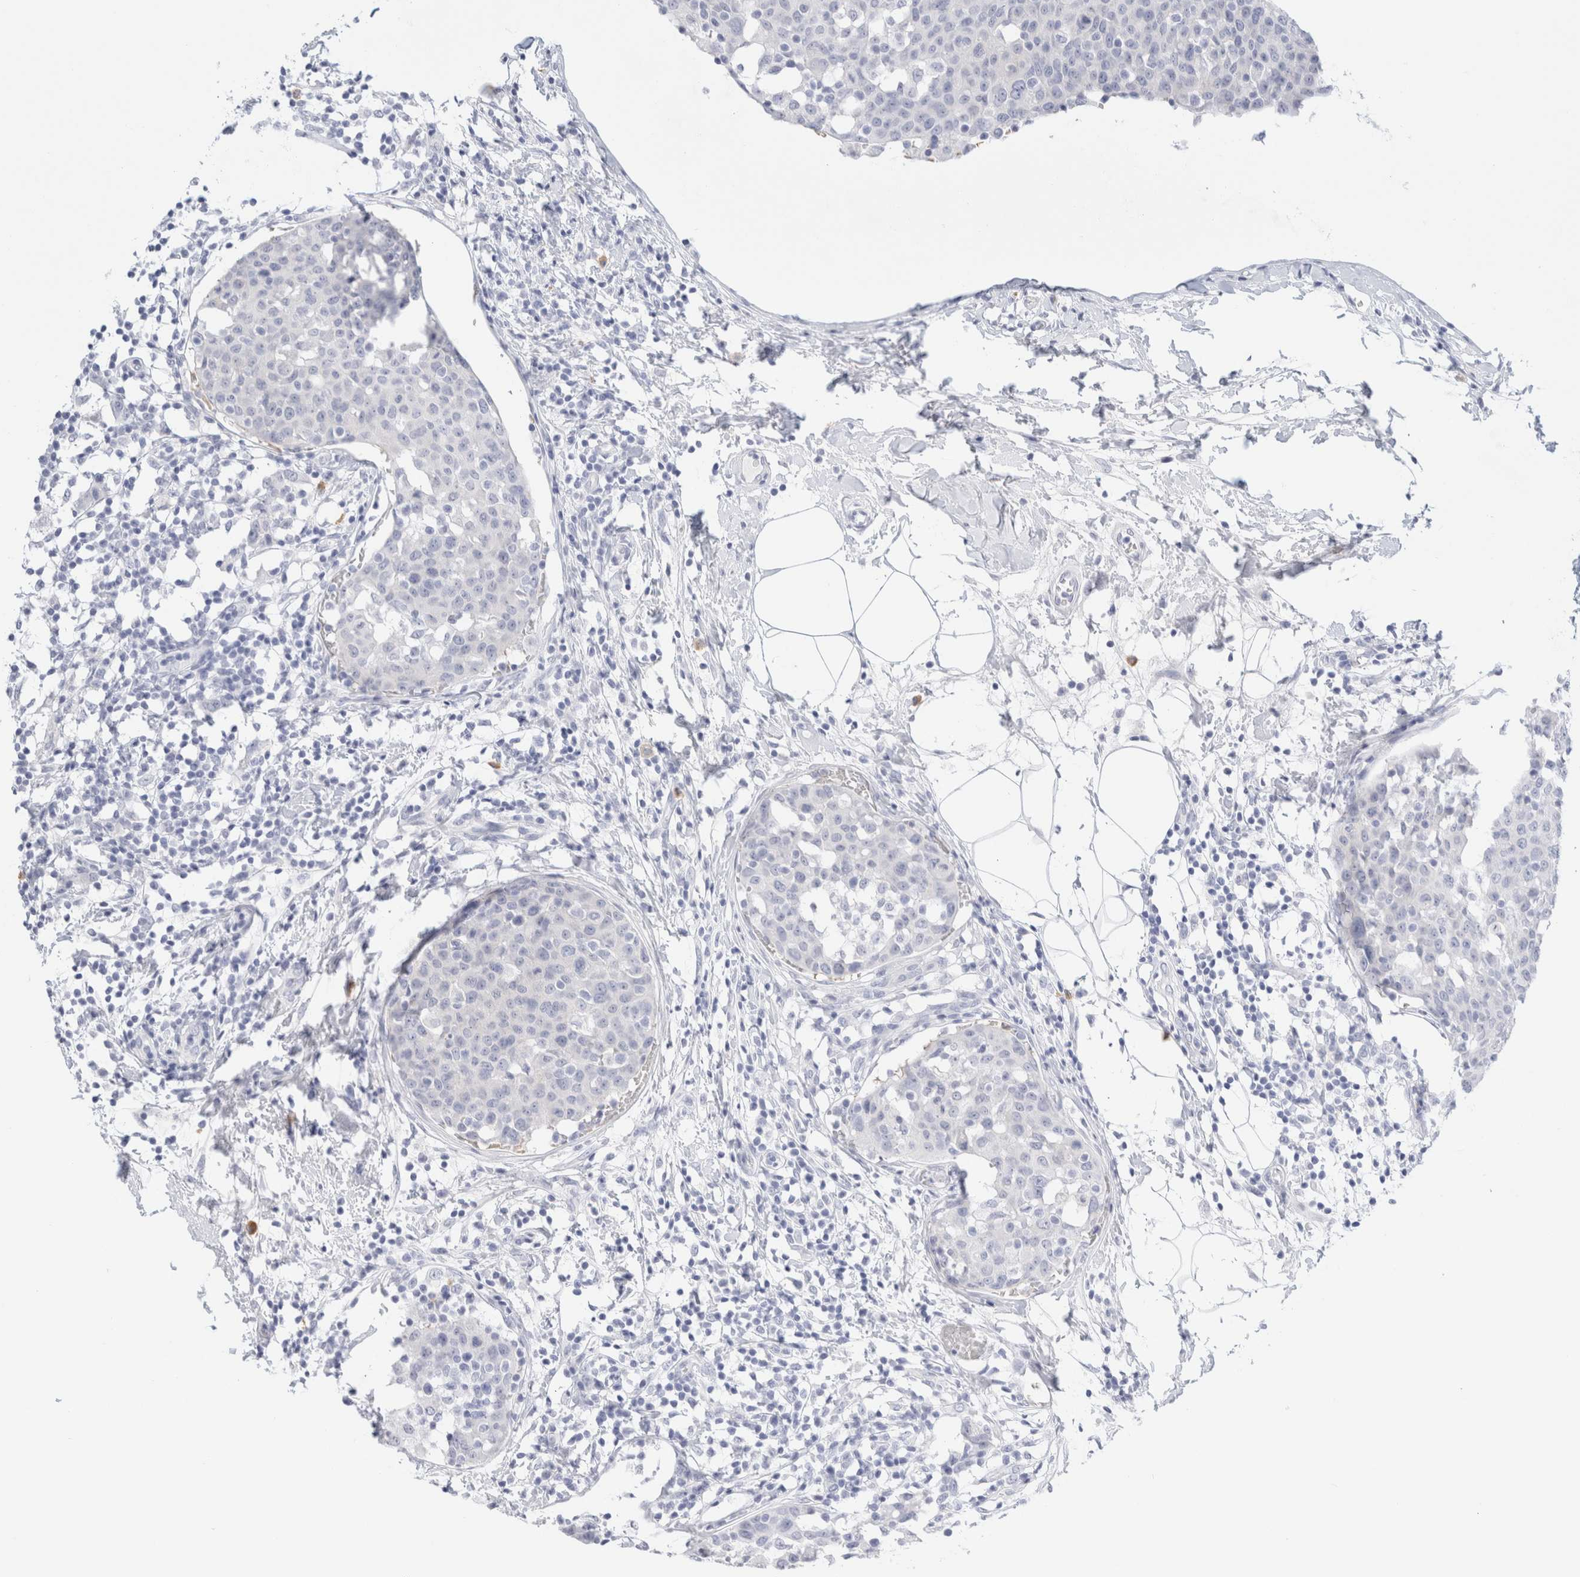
{"staining": {"intensity": "negative", "quantity": "none", "location": "none"}, "tissue": "breast cancer", "cell_type": "Tumor cells", "image_type": "cancer", "snomed": [{"axis": "morphology", "description": "Normal tissue, NOS"}, {"axis": "morphology", "description": "Duct carcinoma"}, {"axis": "topography", "description": "Breast"}], "caption": "Breast cancer (intraductal carcinoma) stained for a protein using IHC exhibits no expression tumor cells.", "gene": "ARG1", "patient": {"sex": "female", "age": 37}}